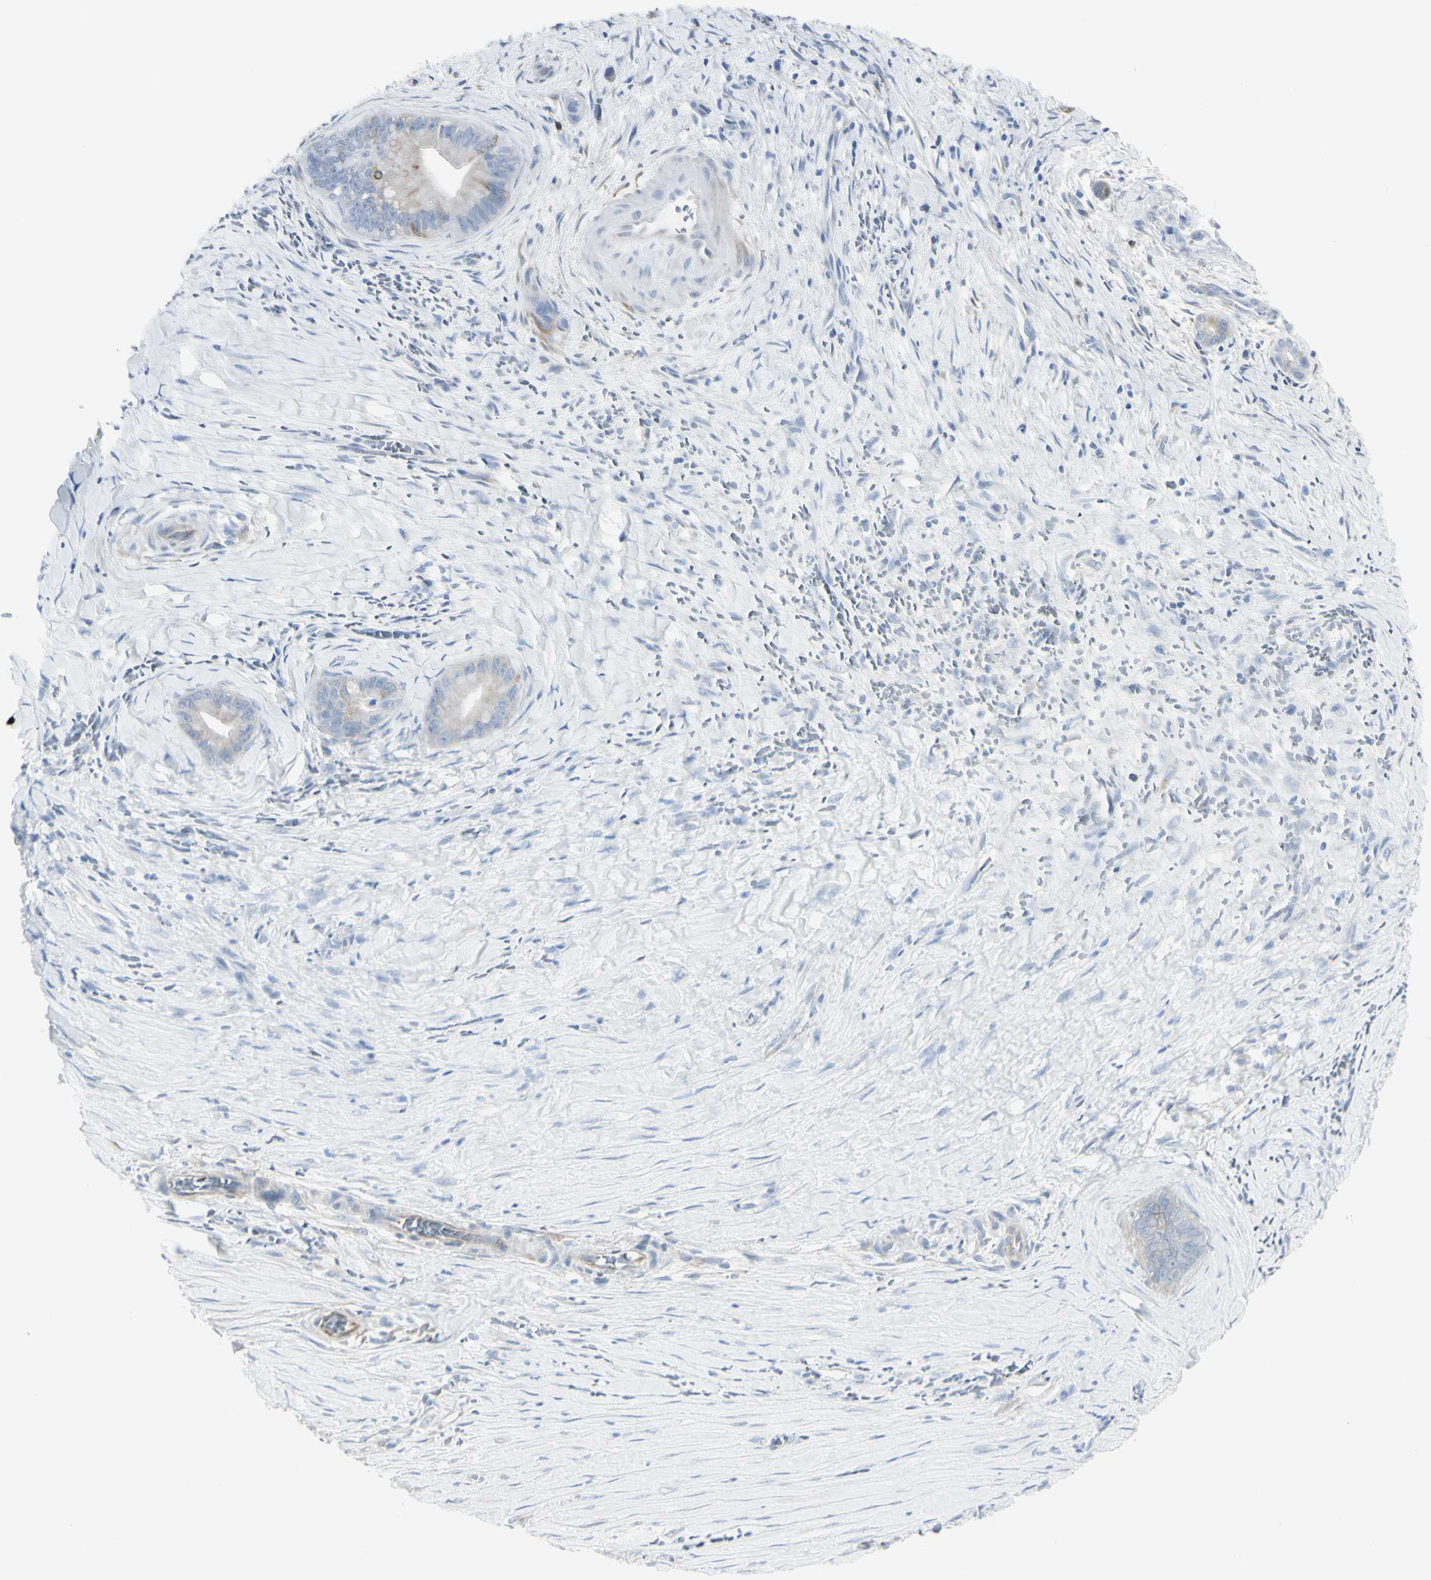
{"staining": {"intensity": "weak", "quantity": "<25%", "location": "cytoplasmic/membranous"}, "tissue": "liver cancer", "cell_type": "Tumor cells", "image_type": "cancer", "snomed": [{"axis": "morphology", "description": "Cholangiocarcinoma"}, {"axis": "topography", "description": "Liver"}], "caption": "The micrograph shows no significant expression in tumor cells of liver cholangiocarcinoma. (Immunohistochemistry, brightfield microscopy, high magnification).", "gene": "ENSG00000198211", "patient": {"sex": "female", "age": 55}}